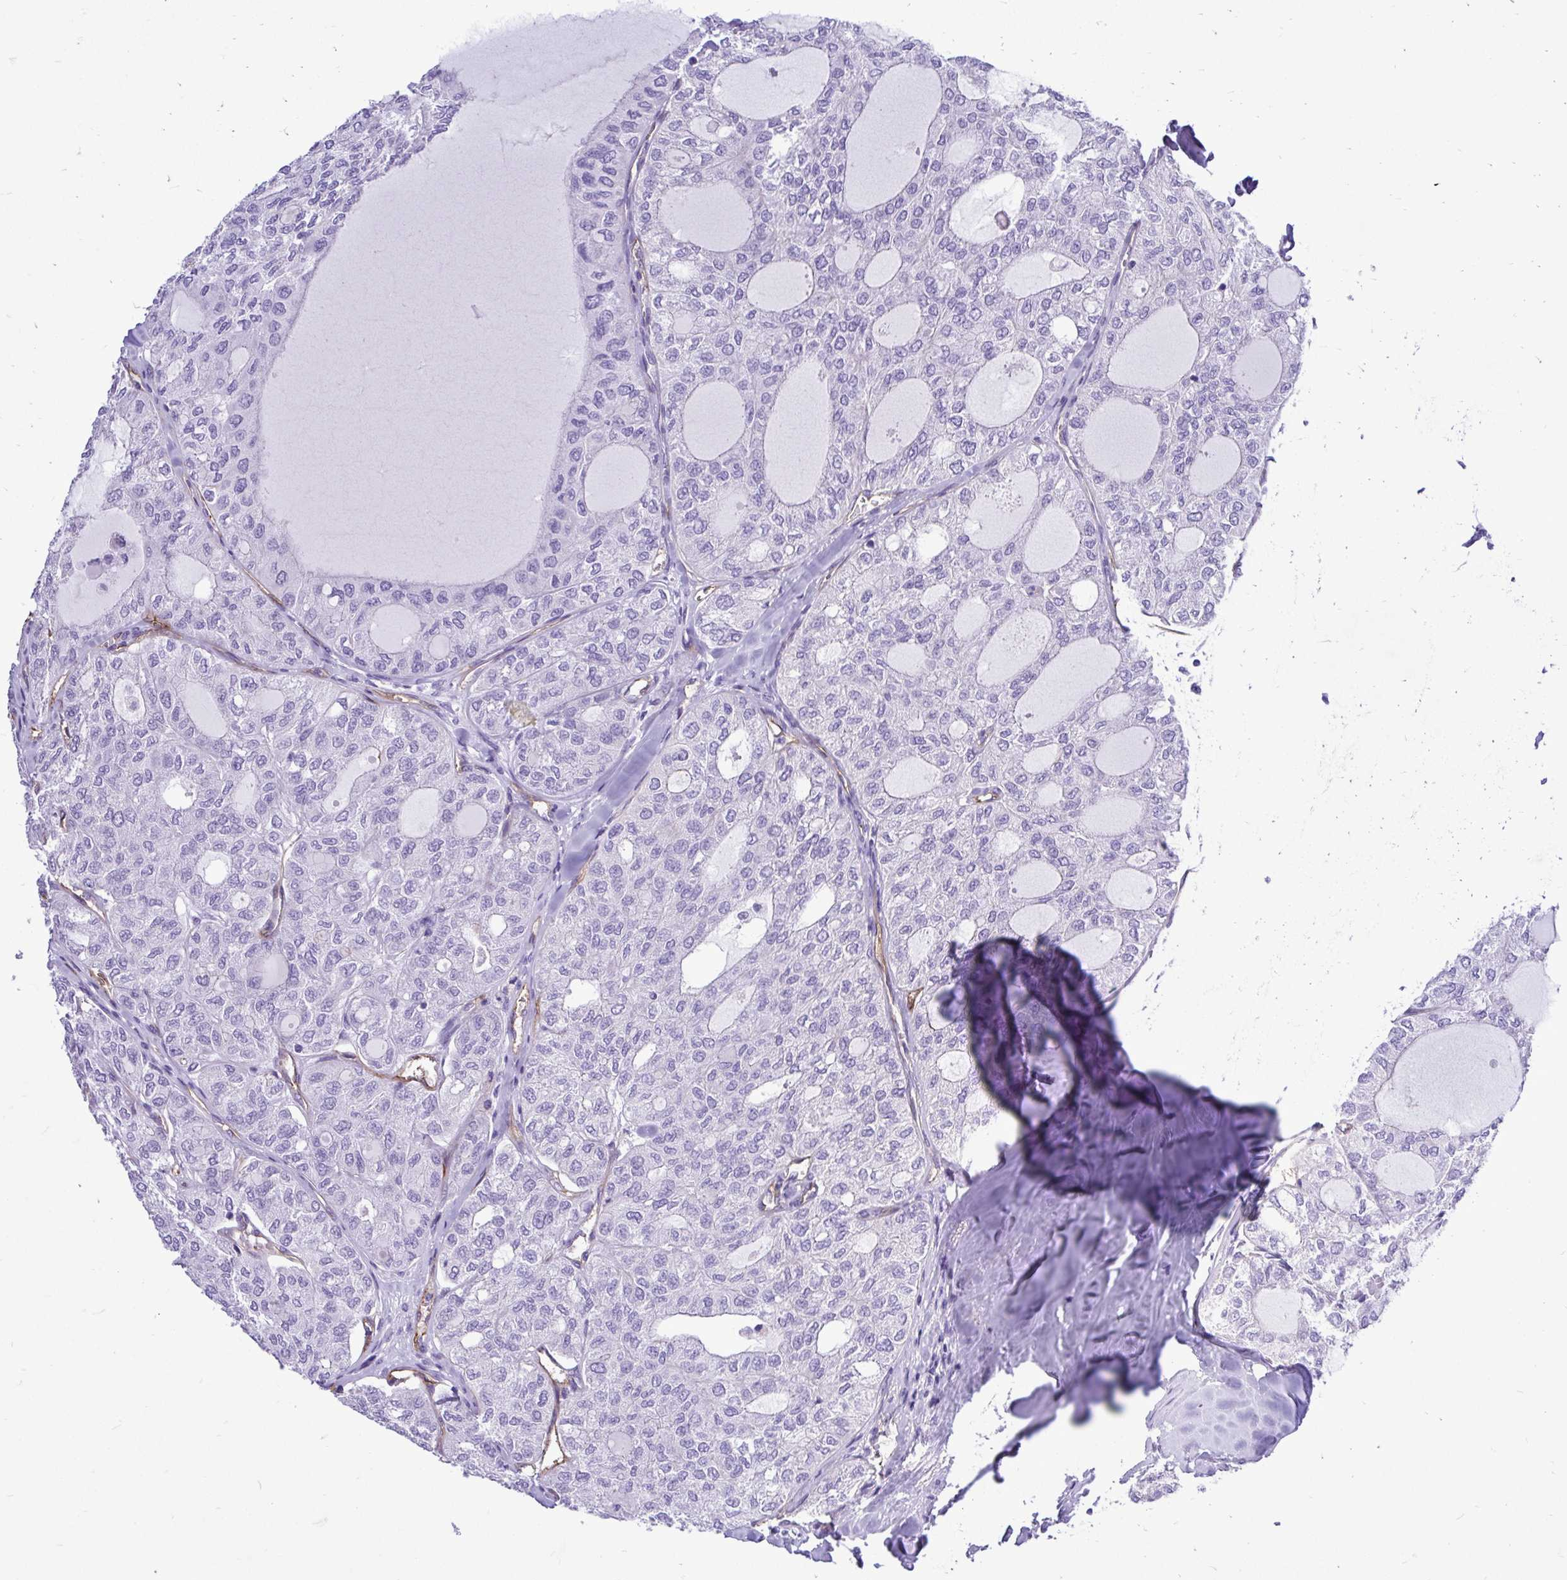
{"staining": {"intensity": "negative", "quantity": "none", "location": "none"}, "tissue": "thyroid cancer", "cell_type": "Tumor cells", "image_type": "cancer", "snomed": [{"axis": "morphology", "description": "Follicular adenoma carcinoma, NOS"}, {"axis": "topography", "description": "Thyroid gland"}], "caption": "Histopathology image shows no protein expression in tumor cells of thyroid follicular adenoma carcinoma tissue.", "gene": "ABCG2", "patient": {"sex": "male", "age": 75}}